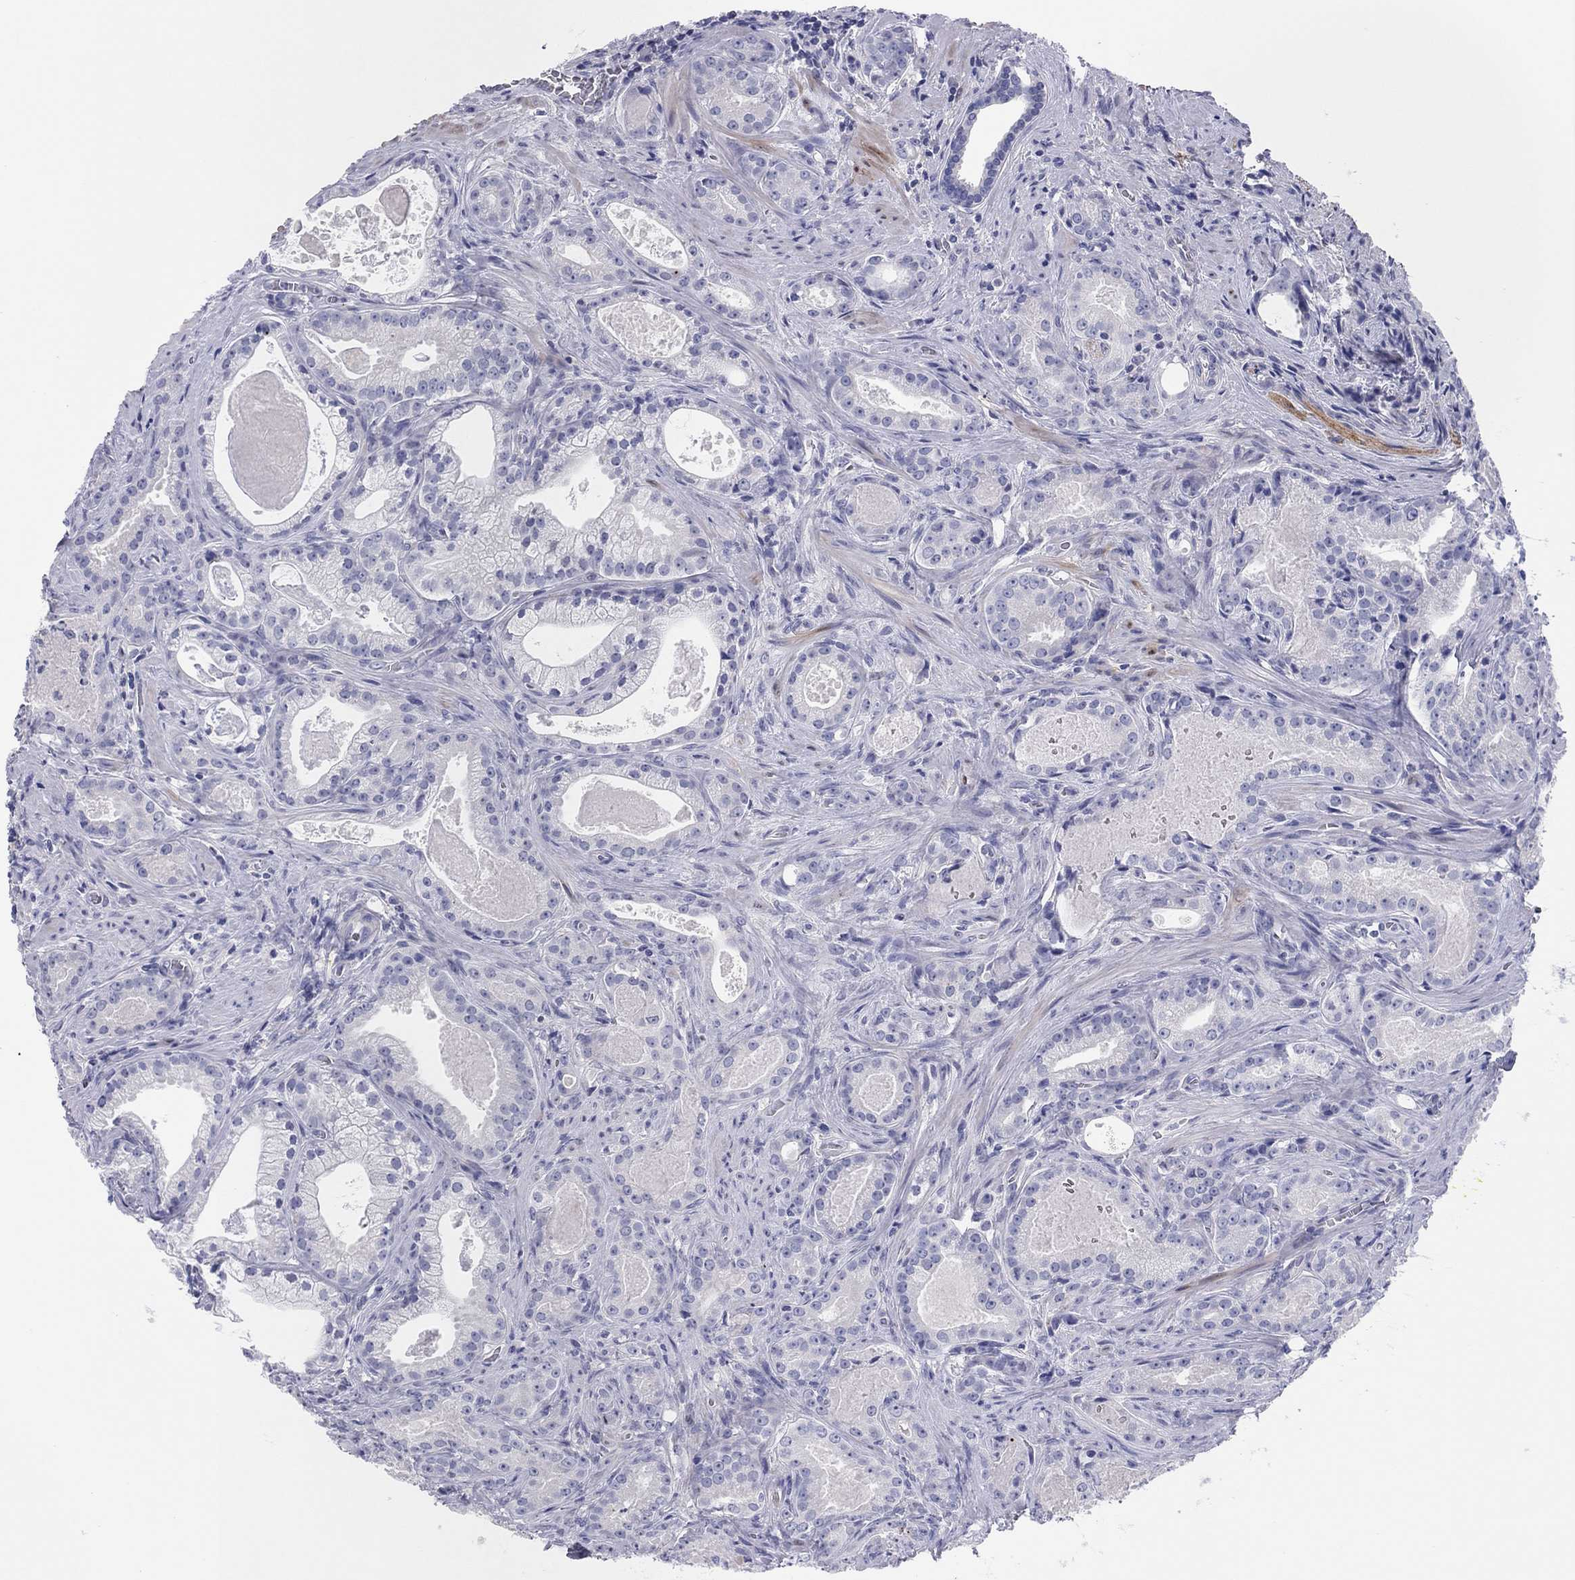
{"staining": {"intensity": "negative", "quantity": "none", "location": "none"}, "tissue": "prostate cancer", "cell_type": "Tumor cells", "image_type": "cancer", "snomed": [{"axis": "morphology", "description": "Adenocarcinoma, NOS"}, {"axis": "topography", "description": "Prostate"}], "caption": "IHC image of neoplastic tissue: human adenocarcinoma (prostate) stained with DAB (3,3'-diaminobenzidine) displays no significant protein positivity in tumor cells.", "gene": "CPNE6", "patient": {"sex": "male", "age": 61}}